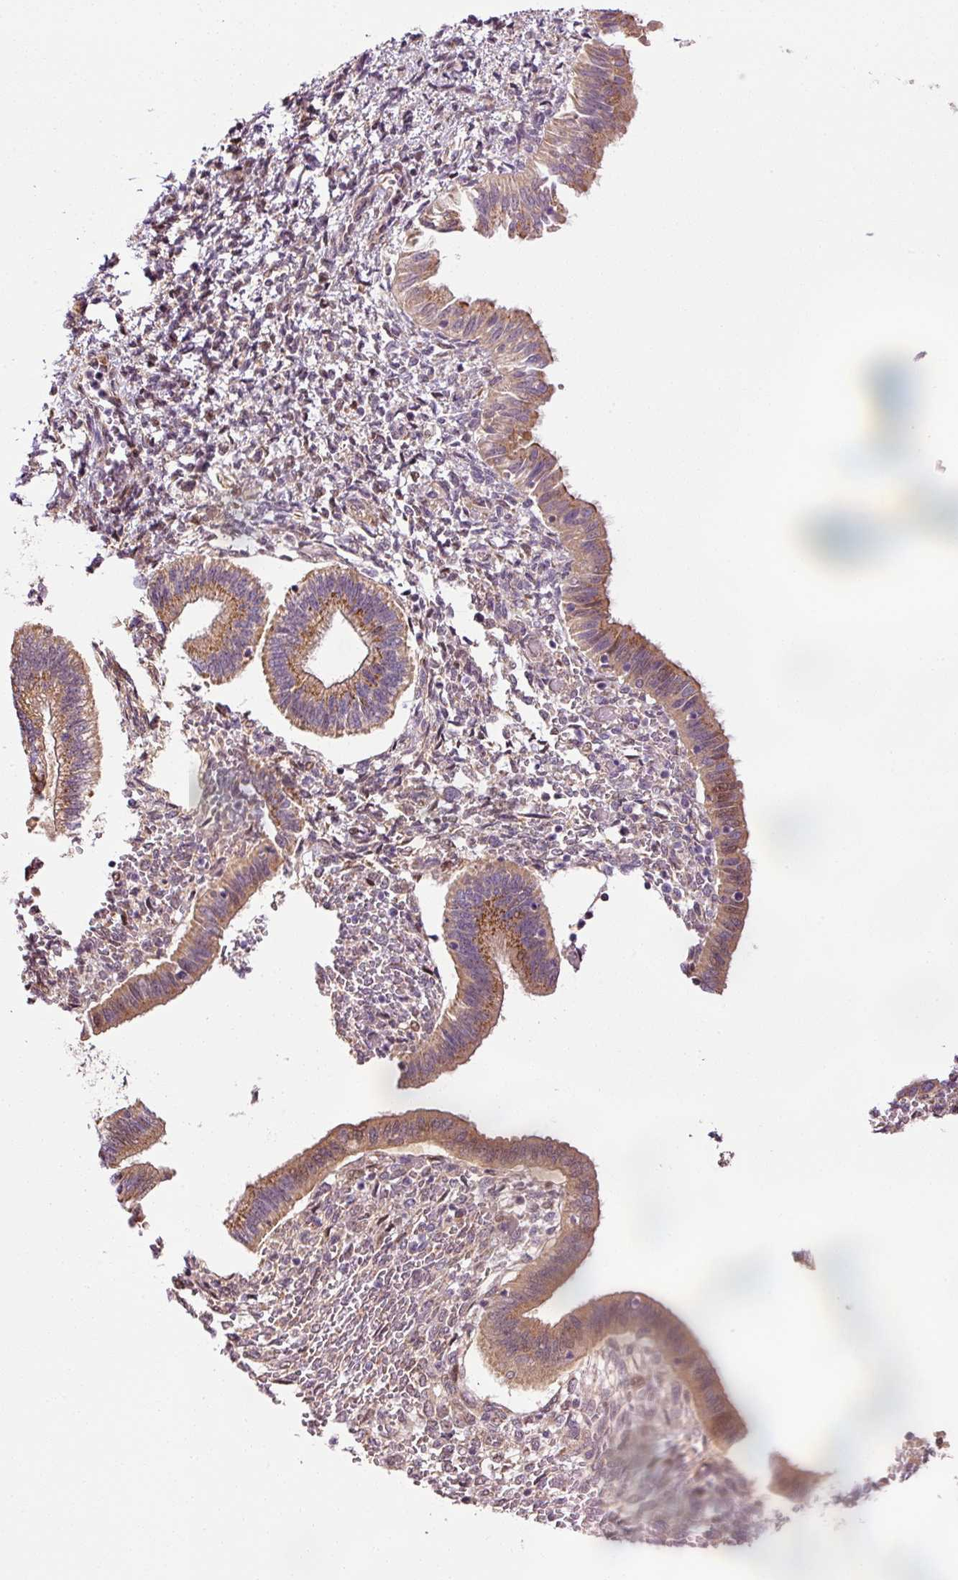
{"staining": {"intensity": "moderate", "quantity": "25%-75%", "location": "cytoplasmic/membranous"}, "tissue": "endometrium", "cell_type": "Cells in endometrial stroma", "image_type": "normal", "snomed": [{"axis": "morphology", "description": "Normal tissue, NOS"}, {"axis": "topography", "description": "Endometrium"}], "caption": "DAB immunohistochemical staining of benign endometrium reveals moderate cytoplasmic/membranous protein positivity in about 25%-75% of cells in endometrial stroma.", "gene": "LIMK2", "patient": {"sex": "female", "age": 25}}